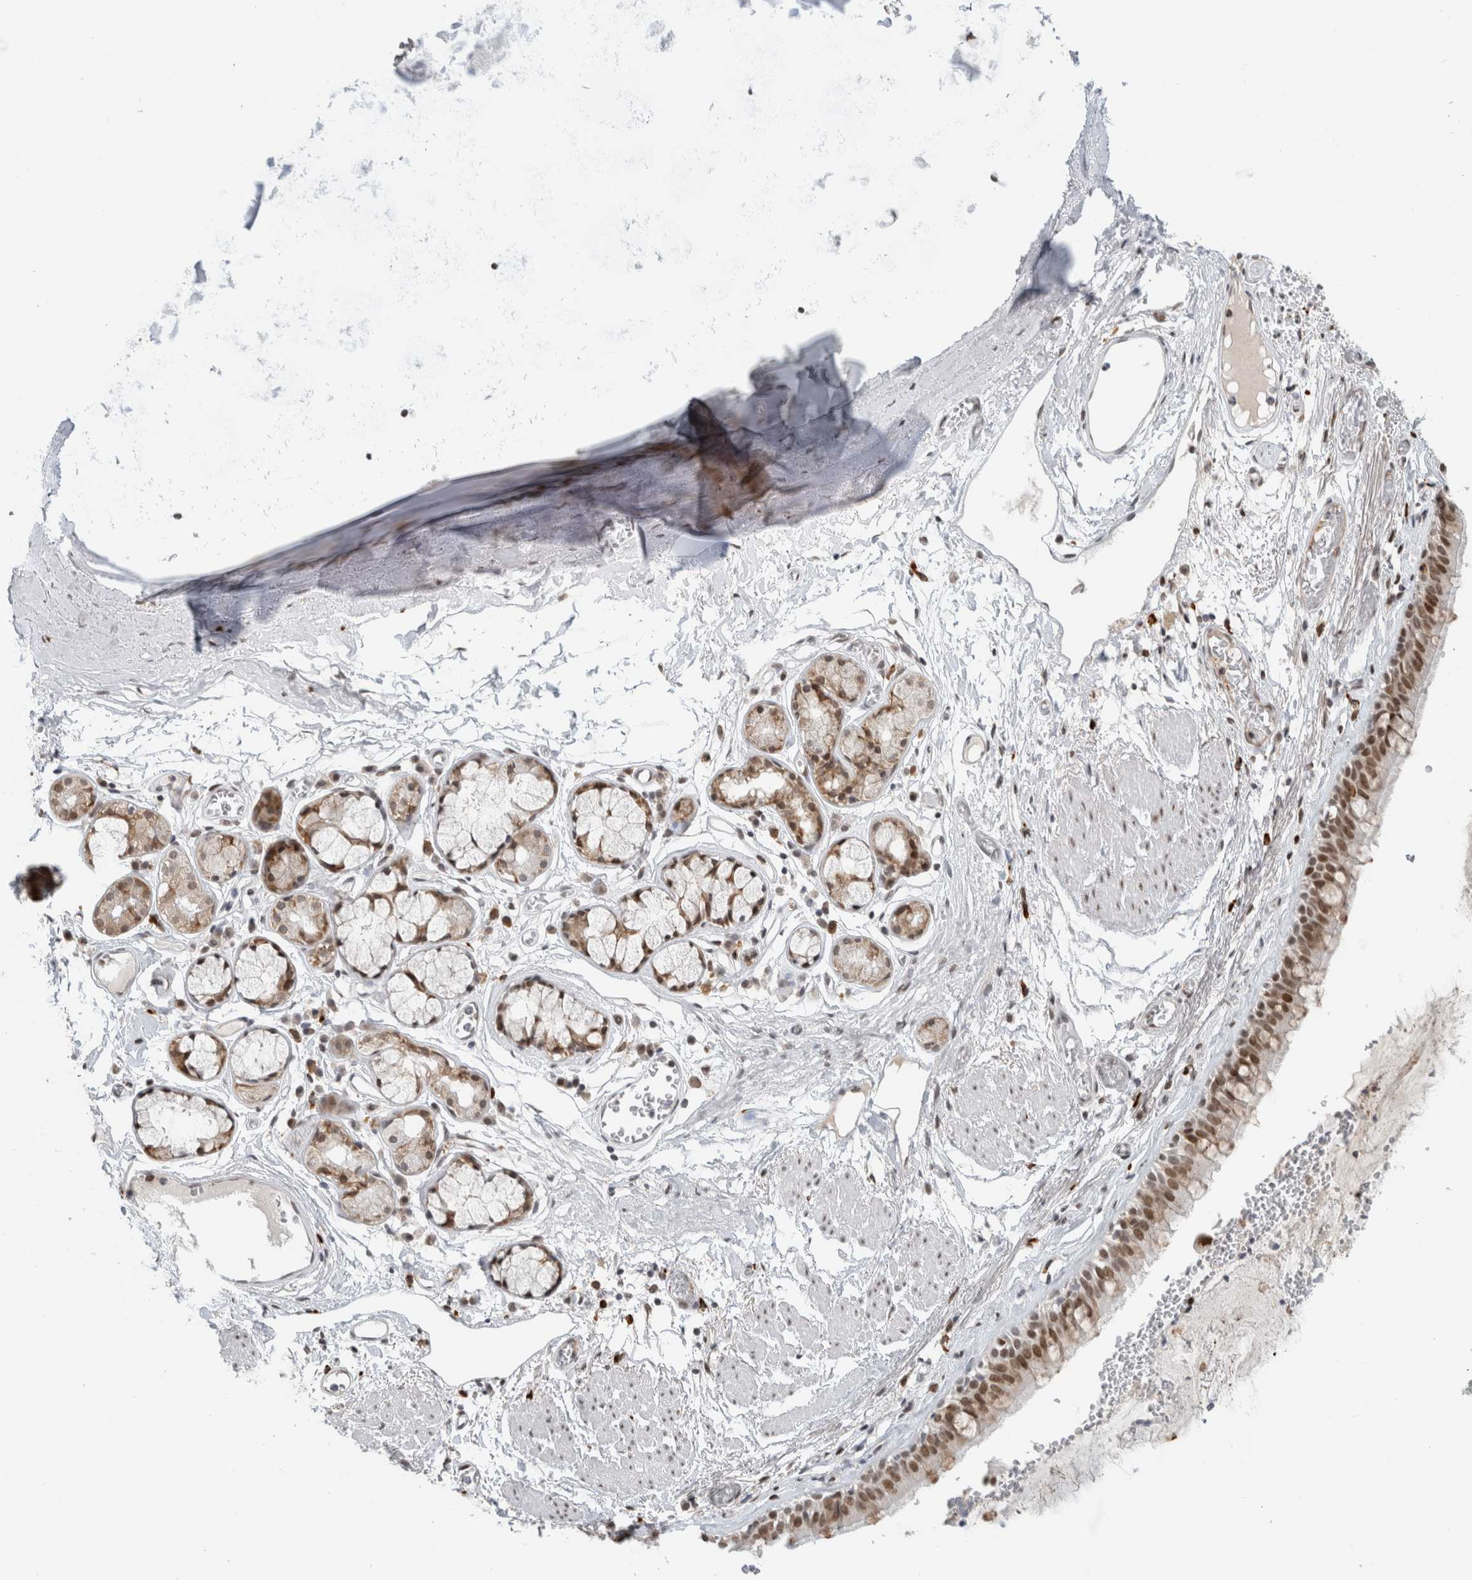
{"staining": {"intensity": "moderate", "quantity": ">75%", "location": "cytoplasmic/membranous,nuclear"}, "tissue": "bronchus", "cell_type": "Respiratory epithelial cells", "image_type": "normal", "snomed": [{"axis": "morphology", "description": "Normal tissue, NOS"}, {"axis": "topography", "description": "Bronchus"}, {"axis": "topography", "description": "Lung"}], "caption": "Protein expression analysis of unremarkable bronchus shows moderate cytoplasmic/membranous,nuclear positivity in approximately >75% of respiratory epithelial cells.", "gene": "HNRNPR", "patient": {"sex": "male", "age": 56}}